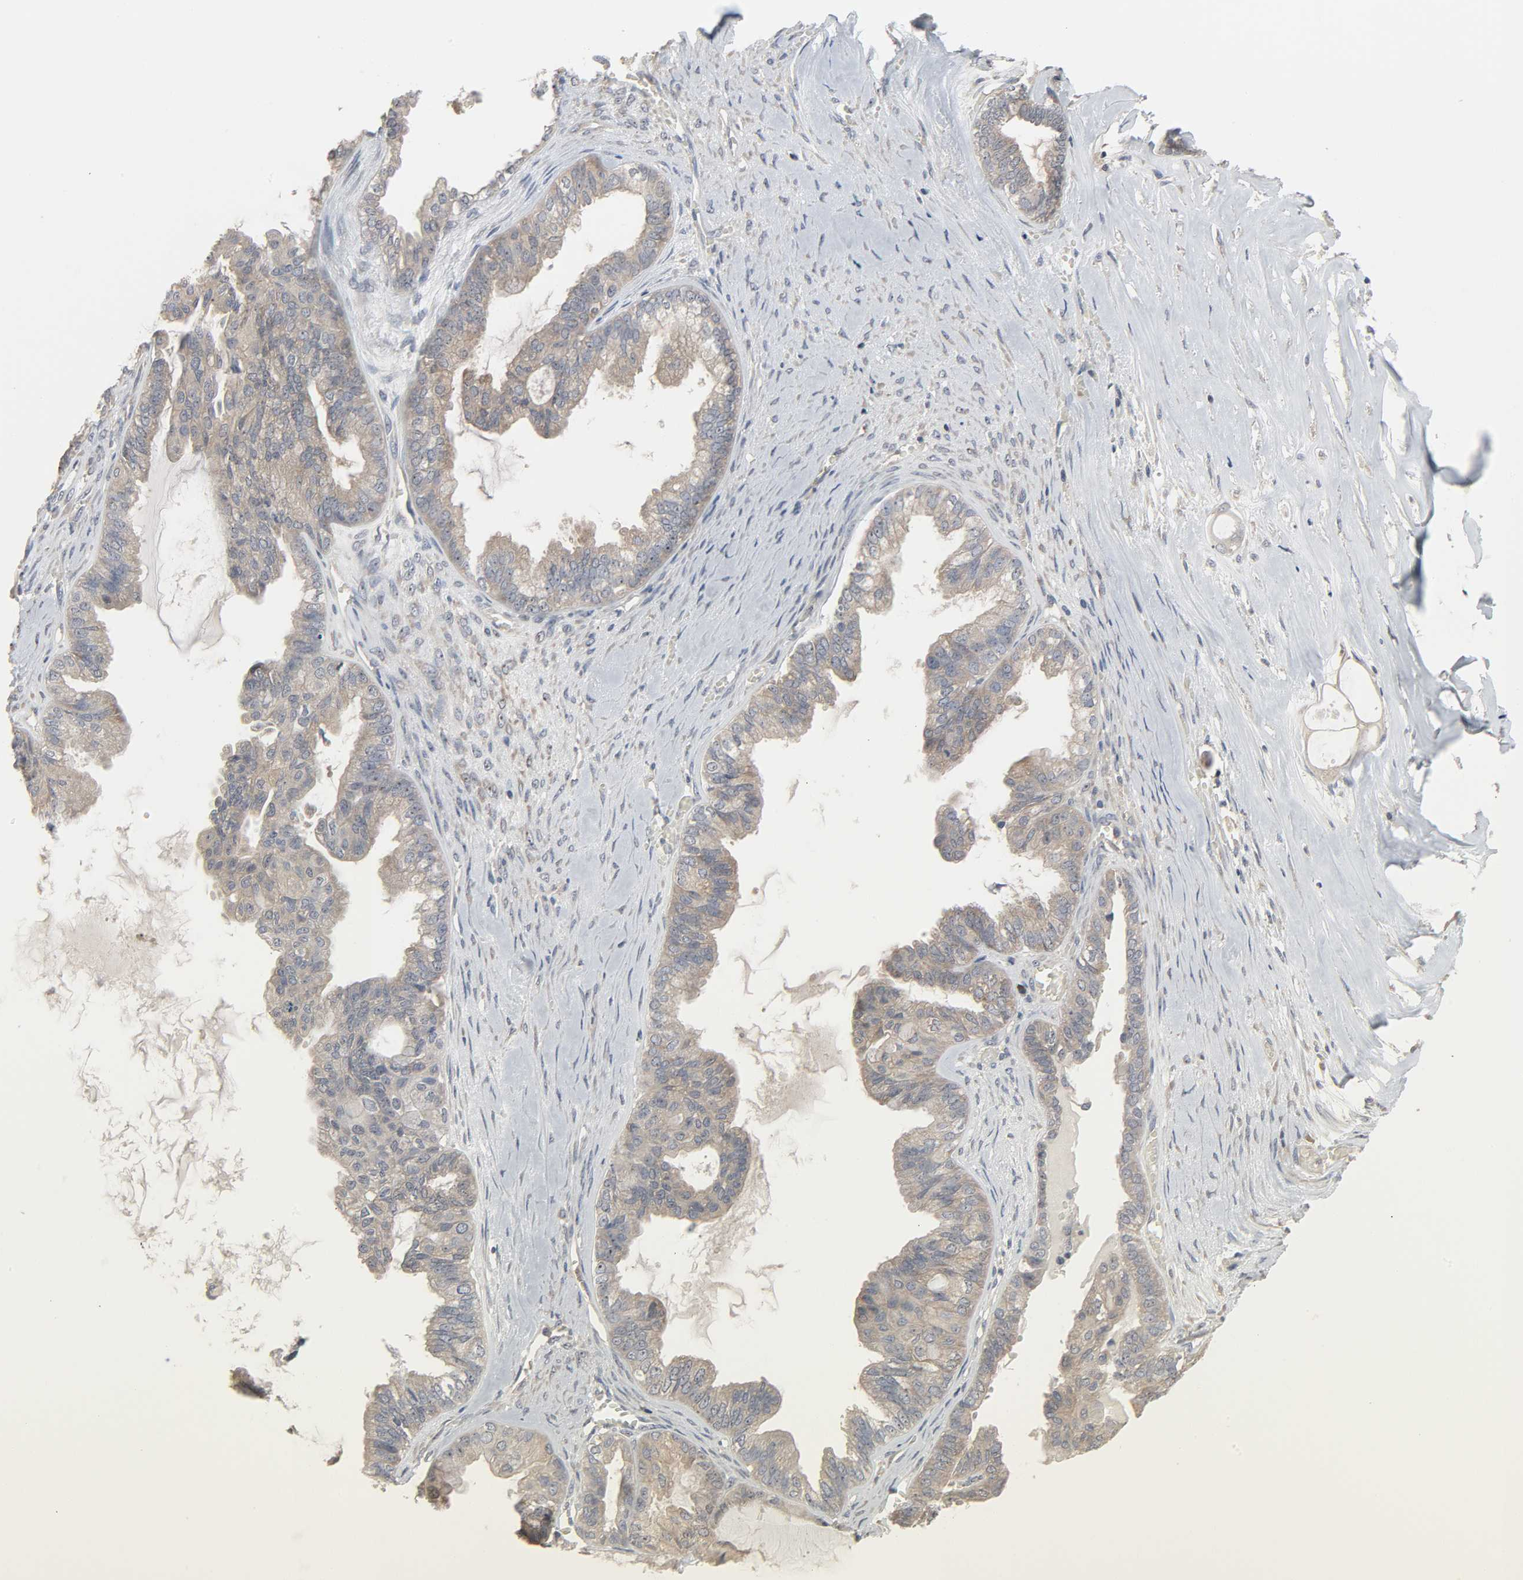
{"staining": {"intensity": "moderate", "quantity": ">75%", "location": "cytoplasmic/membranous,nuclear"}, "tissue": "ovarian cancer", "cell_type": "Tumor cells", "image_type": "cancer", "snomed": [{"axis": "morphology", "description": "Carcinoma, NOS"}, {"axis": "morphology", "description": "Carcinoma, endometroid"}, {"axis": "topography", "description": "Ovary"}], "caption": "High-magnification brightfield microscopy of ovarian cancer (endometroid carcinoma) stained with DAB (3,3'-diaminobenzidine) (brown) and counterstained with hematoxylin (blue). tumor cells exhibit moderate cytoplasmic/membranous and nuclear positivity is identified in about>75% of cells.", "gene": "PLEKHA2", "patient": {"sex": "female", "age": 50}}